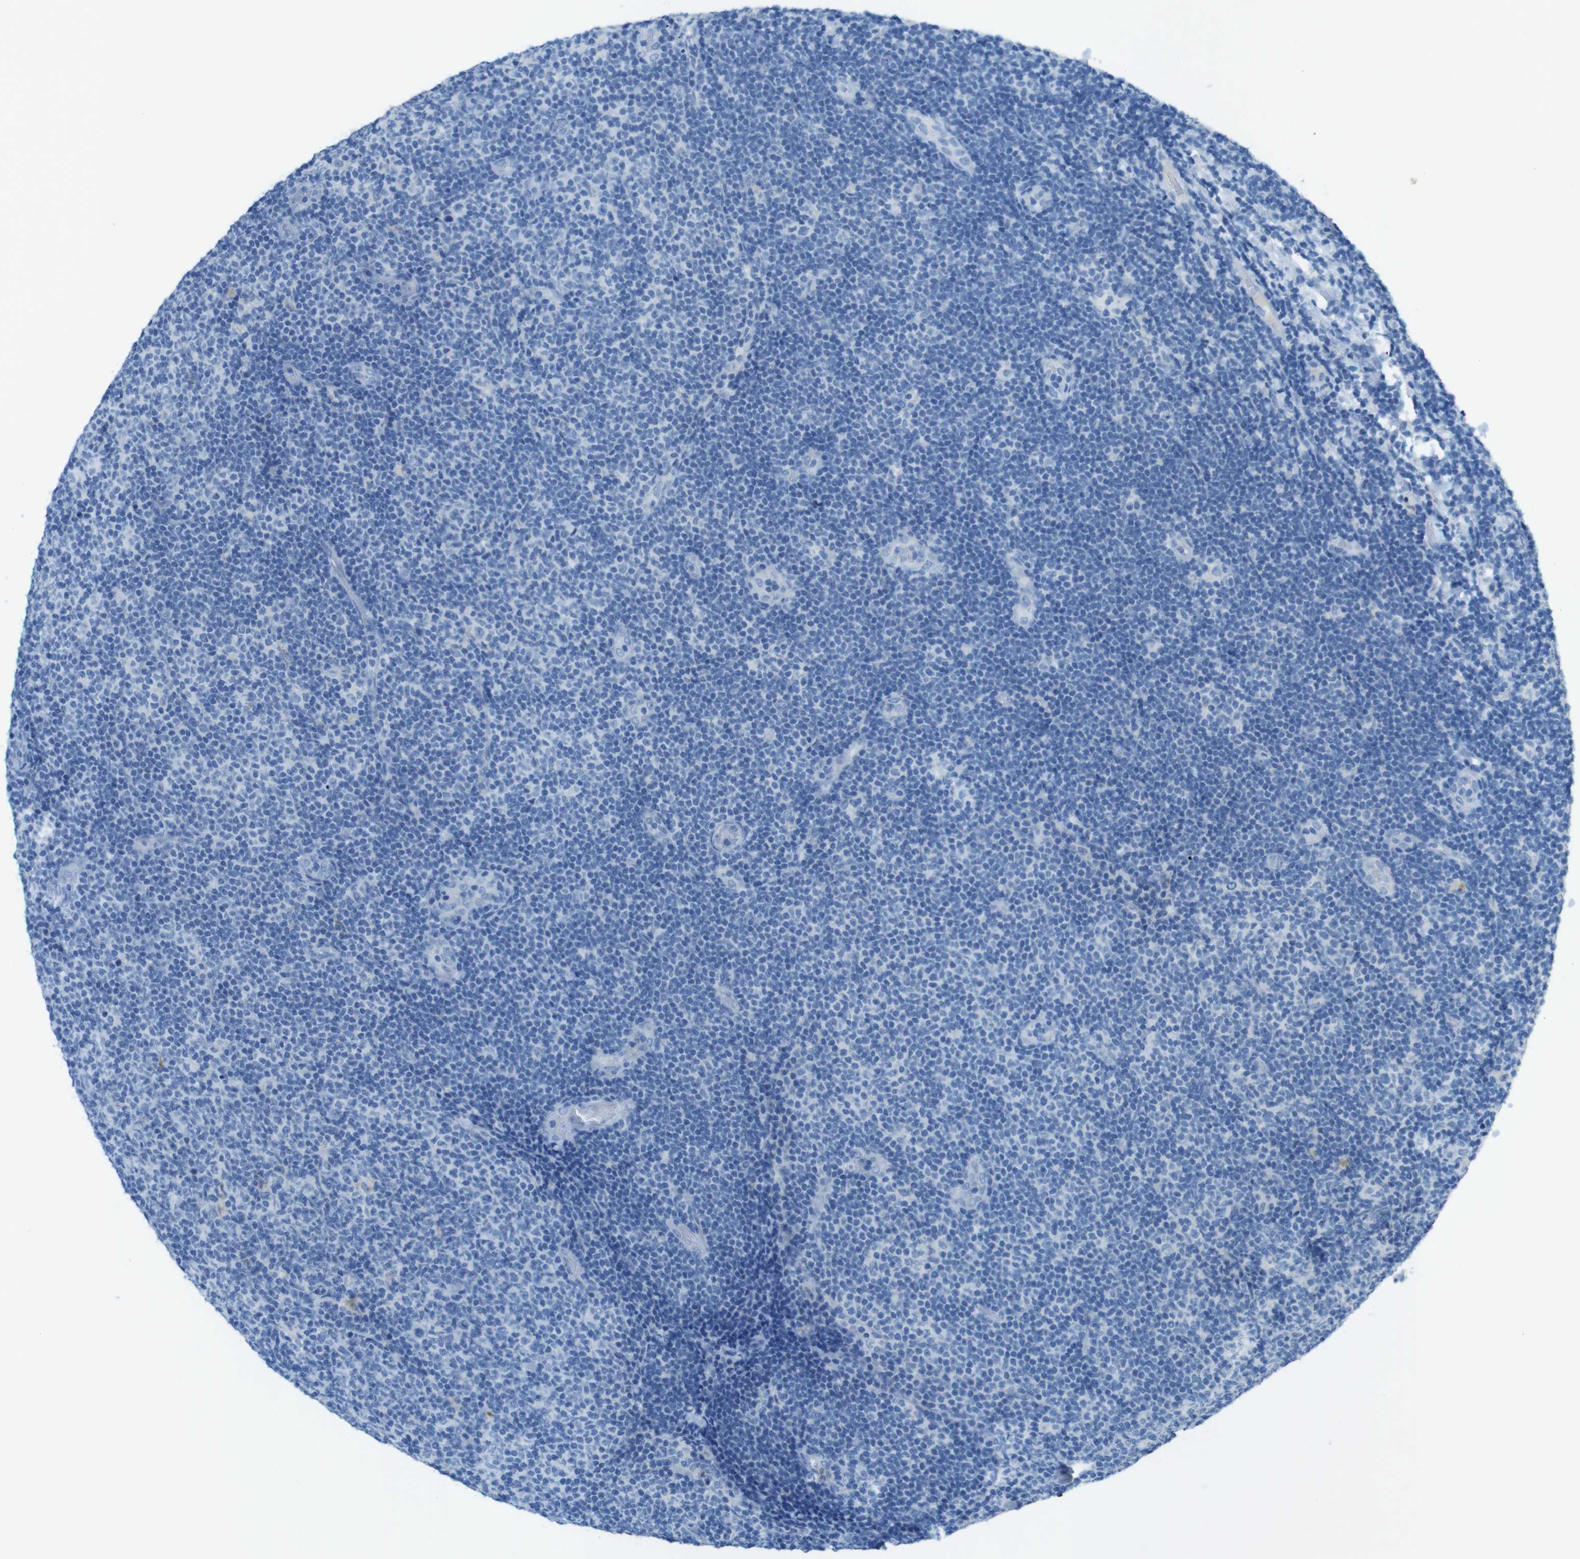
{"staining": {"intensity": "negative", "quantity": "none", "location": "none"}, "tissue": "lymphoma", "cell_type": "Tumor cells", "image_type": "cancer", "snomed": [{"axis": "morphology", "description": "Malignant lymphoma, non-Hodgkin's type, Low grade"}, {"axis": "topography", "description": "Lymph node"}], "caption": "There is no significant staining in tumor cells of malignant lymphoma, non-Hodgkin's type (low-grade).", "gene": "CD320", "patient": {"sex": "male", "age": 83}}